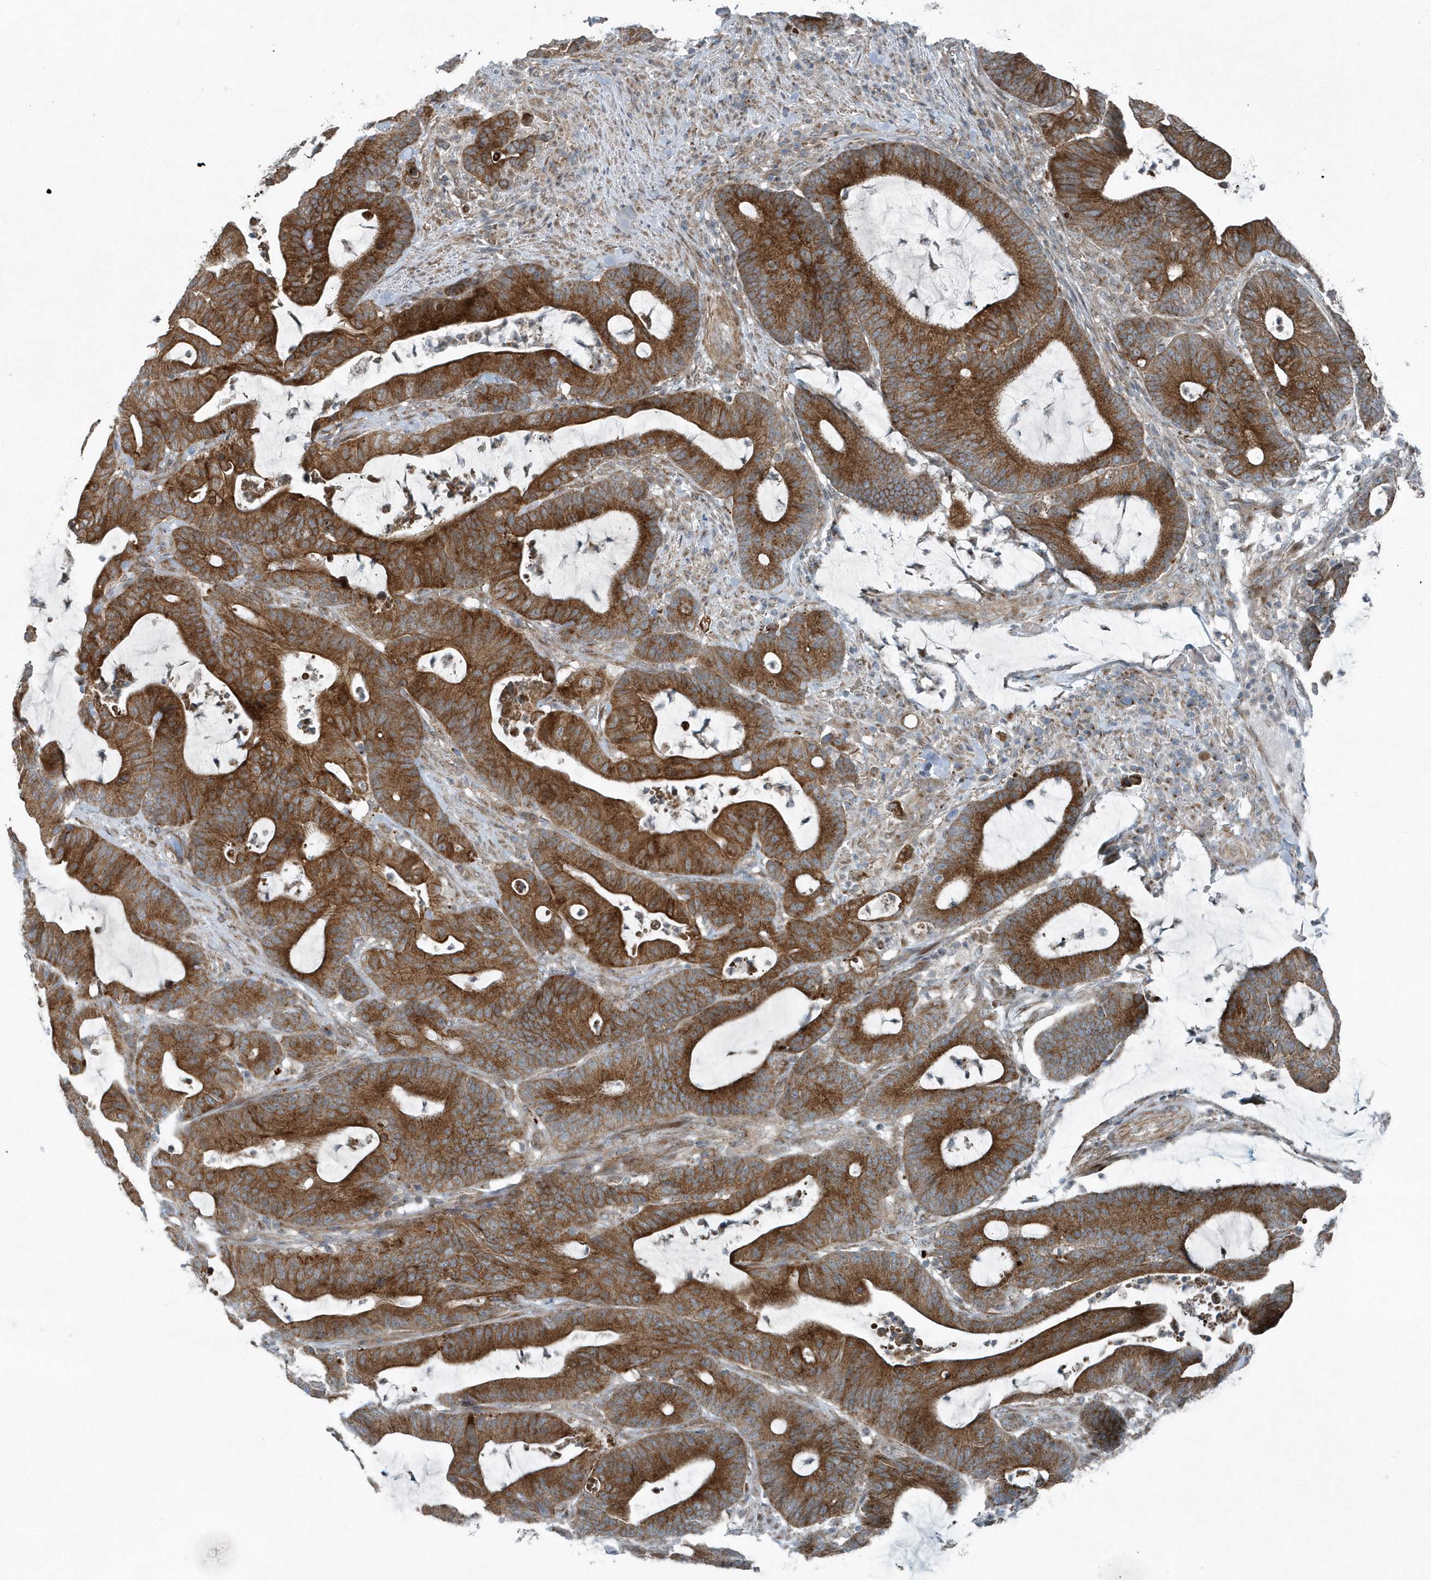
{"staining": {"intensity": "strong", "quantity": ">75%", "location": "cytoplasmic/membranous"}, "tissue": "colorectal cancer", "cell_type": "Tumor cells", "image_type": "cancer", "snomed": [{"axis": "morphology", "description": "Adenocarcinoma, NOS"}, {"axis": "topography", "description": "Colon"}], "caption": "About >75% of tumor cells in human colorectal cancer (adenocarcinoma) exhibit strong cytoplasmic/membranous protein staining as visualized by brown immunohistochemical staining.", "gene": "GCC2", "patient": {"sex": "female", "age": 84}}